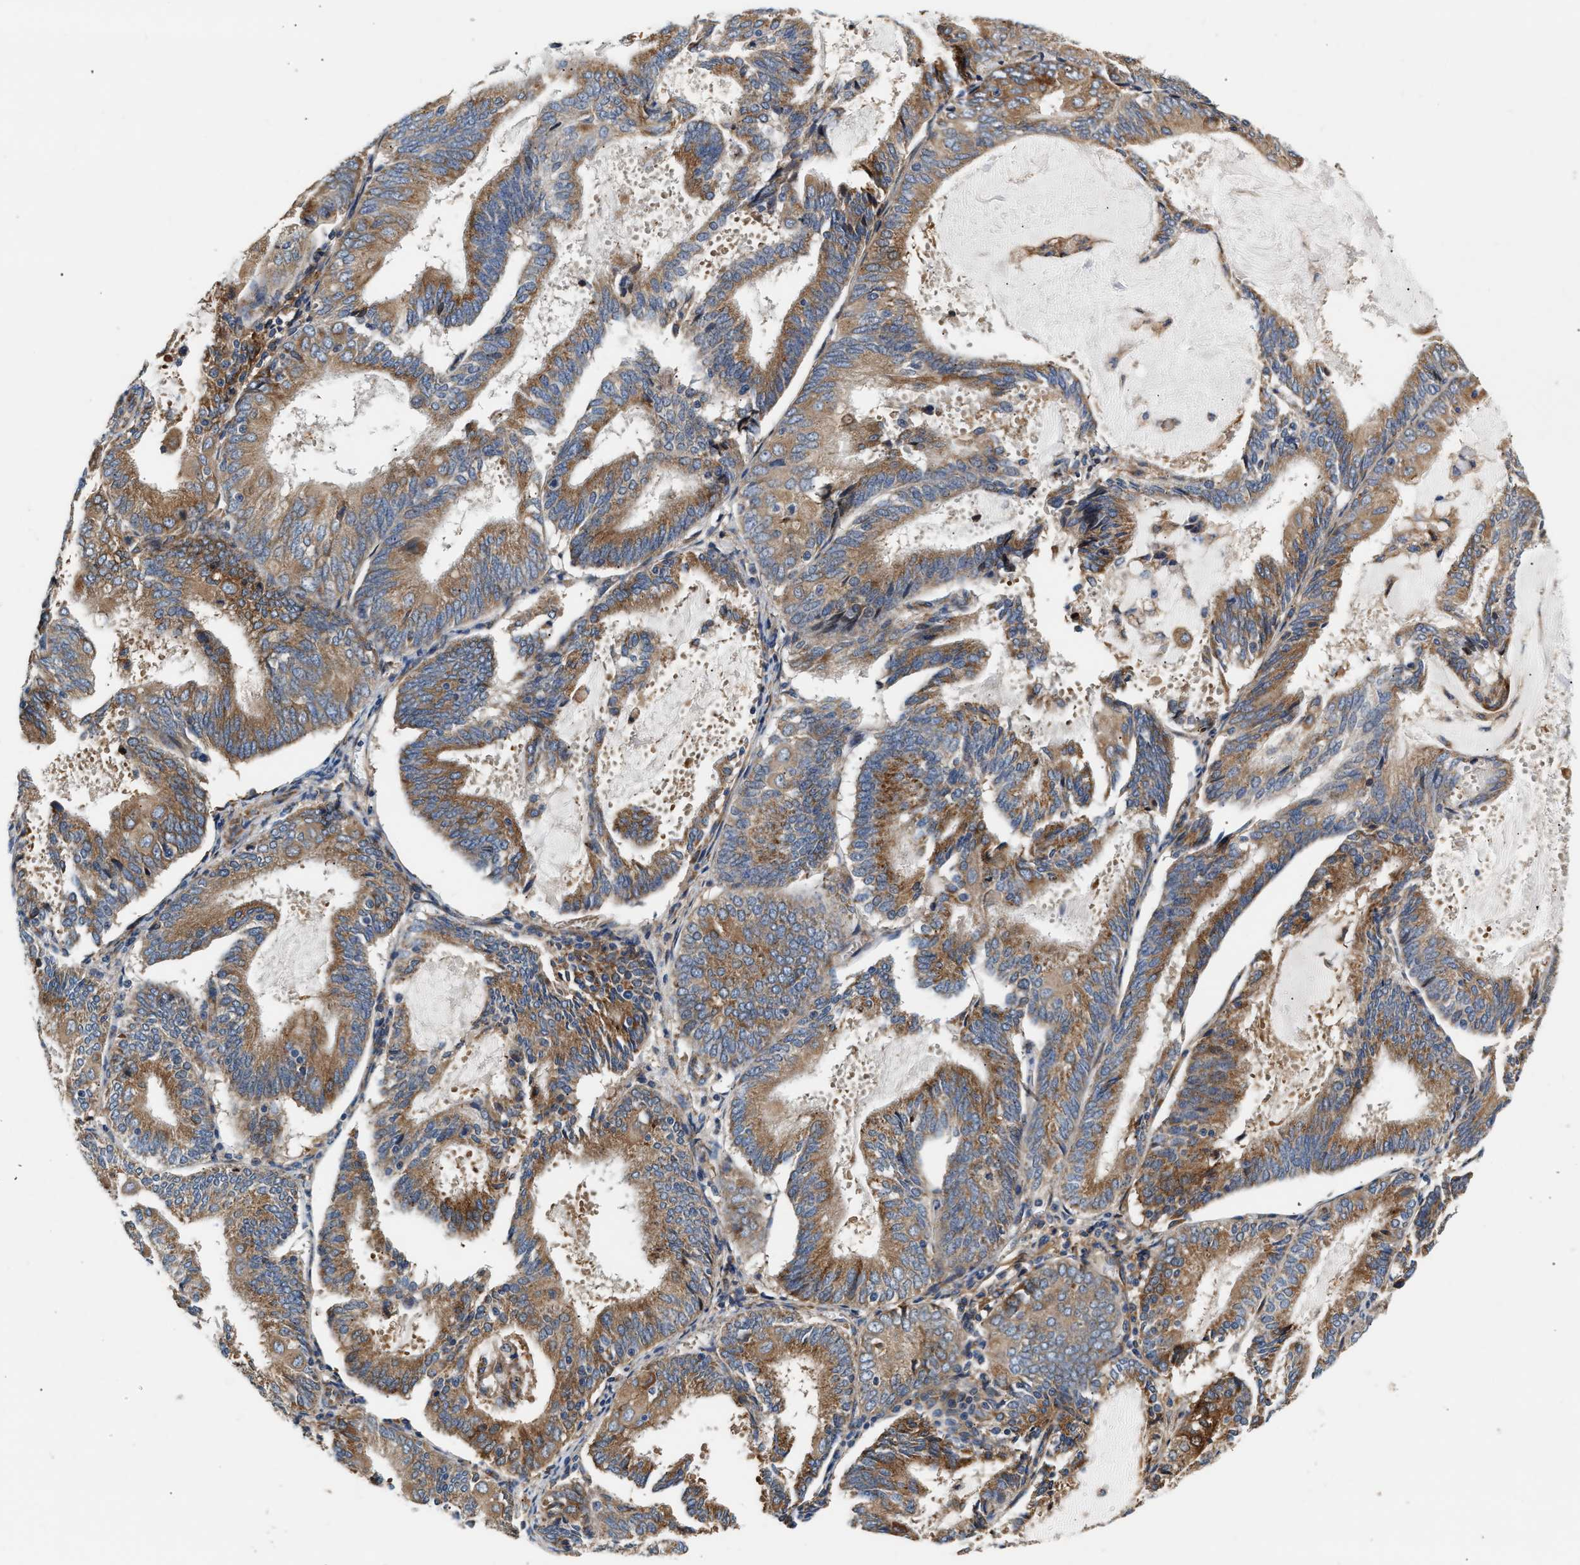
{"staining": {"intensity": "moderate", "quantity": ">75%", "location": "cytoplasmic/membranous"}, "tissue": "endometrial cancer", "cell_type": "Tumor cells", "image_type": "cancer", "snomed": [{"axis": "morphology", "description": "Adenocarcinoma, NOS"}, {"axis": "topography", "description": "Endometrium"}], "caption": "A high-resolution image shows immunohistochemistry staining of endometrial cancer (adenocarcinoma), which demonstrates moderate cytoplasmic/membranous staining in approximately >75% of tumor cells.", "gene": "IFT74", "patient": {"sex": "female", "age": 81}}